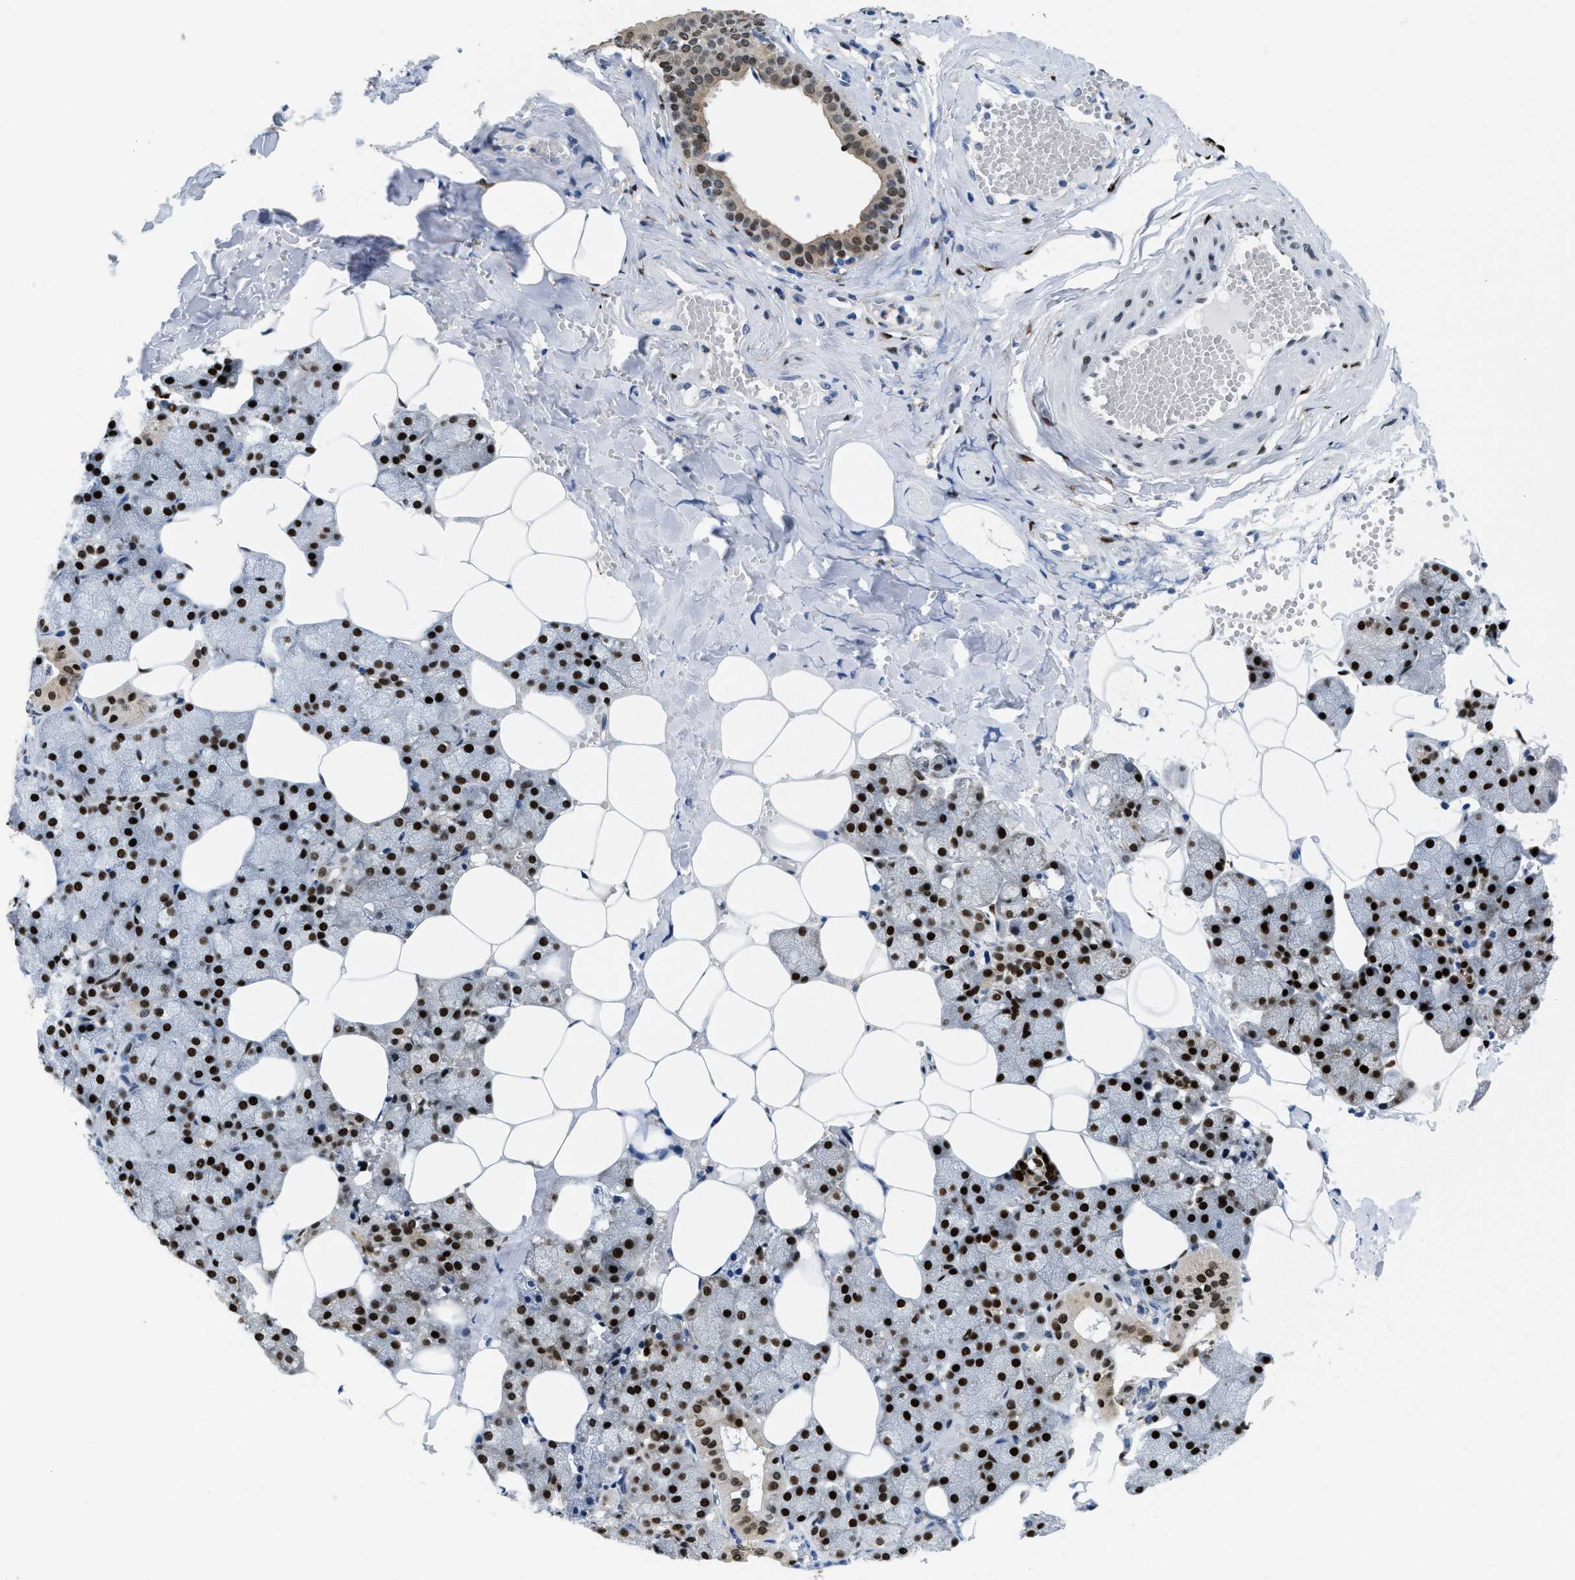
{"staining": {"intensity": "strong", "quantity": ">75%", "location": "nuclear"}, "tissue": "salivary gland", "cell_type": "Glandular cells", "image_type": "normal", "snomed": [{"axis": "morphology", "description": "Normal tissue, NOS"}, {"axis": "topography", "description": "Salivary gland"}], "caption": "Strong nuclear staining is seen in about >75% of glandular cells in normal salivary gland. The staining was performed using DAB (3,3'-diaminobenzidine) to visualize the protein expression in brown, while the nuclei were stained in blue with hematoxylin (Magnification: 20x).", "gene": "NFIX", "patient": {"sex": "male", "age": 62}}